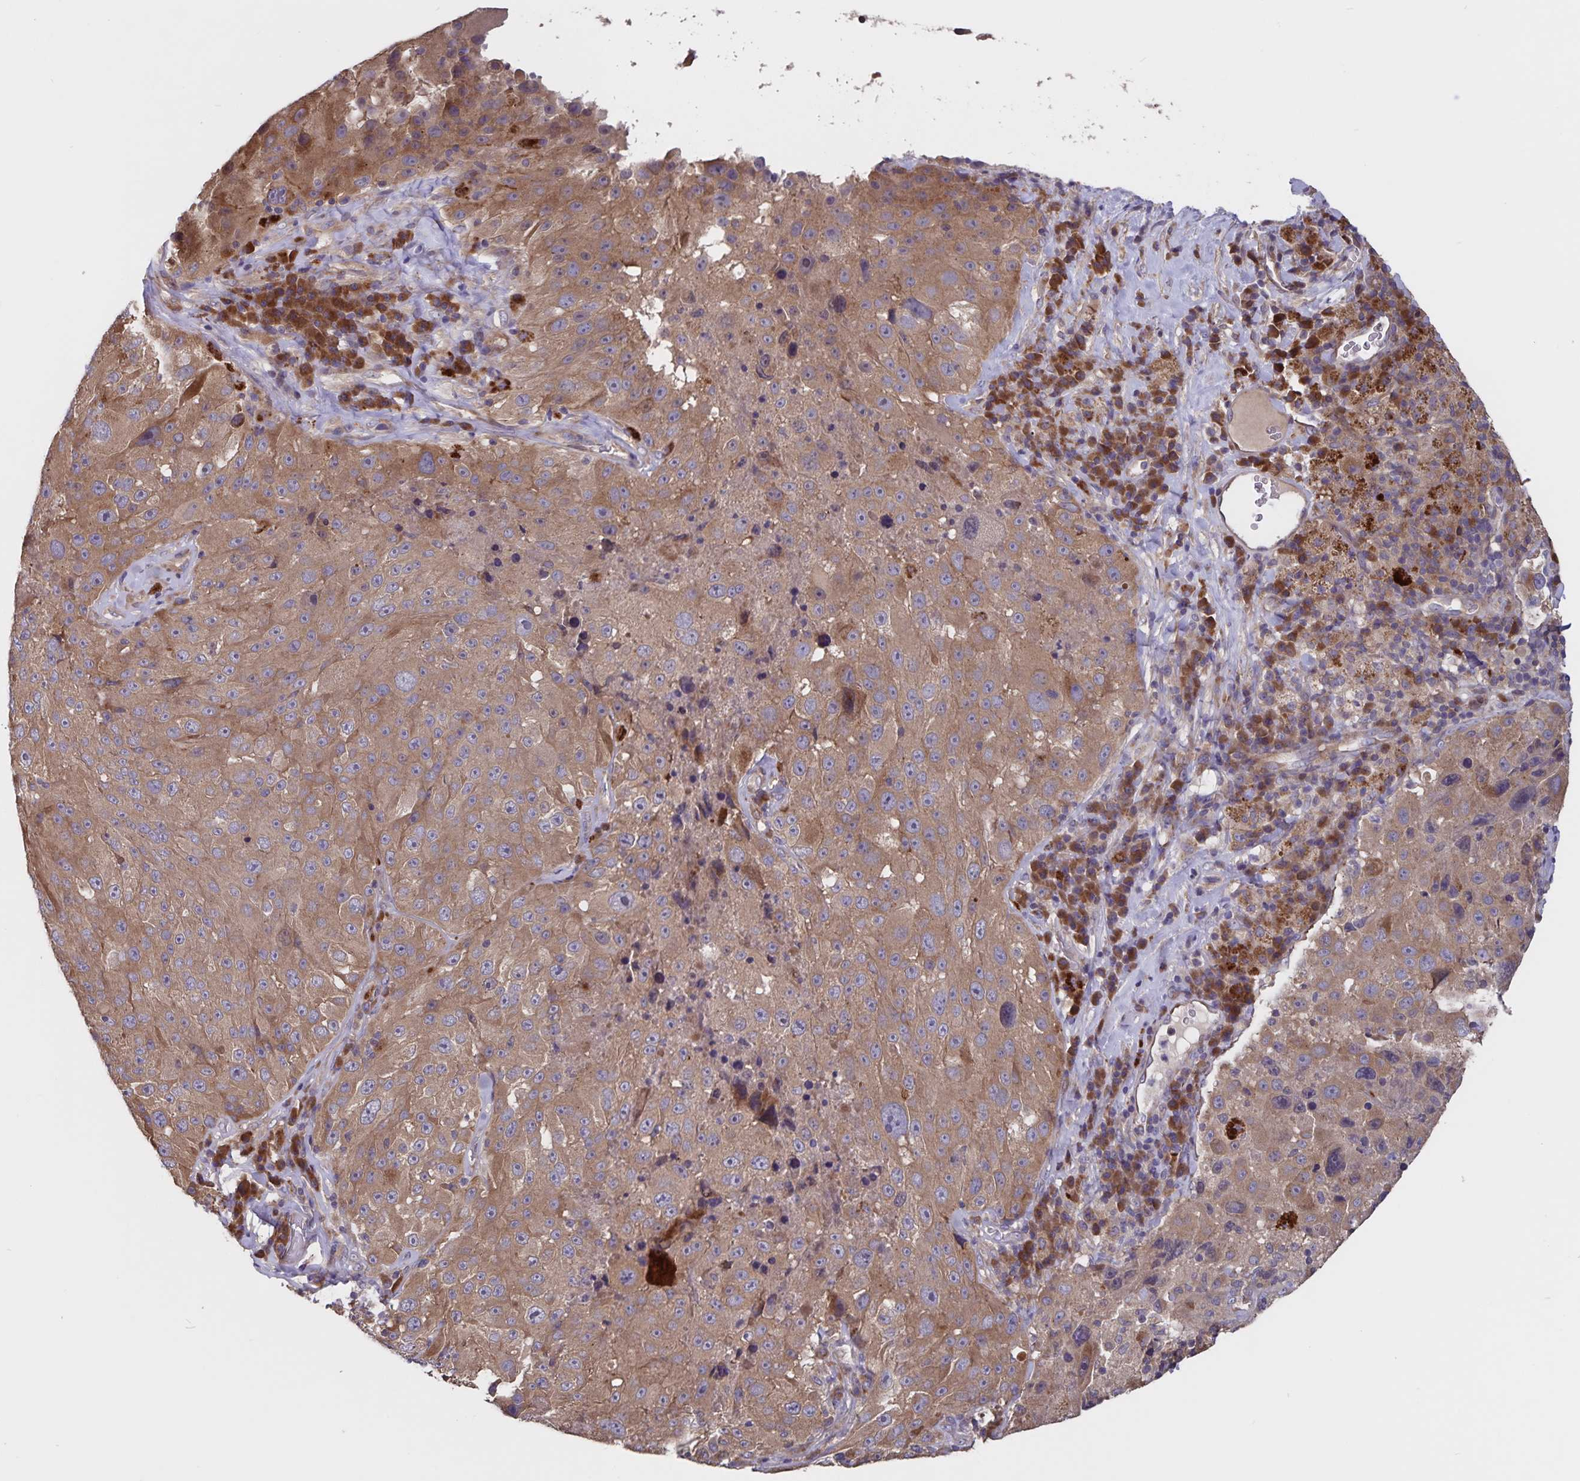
{"staining": {"intensity": "moderate", "quantity": ">75%", "location": "cytoplasmic/membranous"}, "tissue": "melanoma", "cell_type": "Tumor cells", "image_type": "cancer", "snomed": [{"axis": "morphology", "description": "Malignant melanoma, Metastatic site"}, {"axis": "topography", "description": "Lymph node"}], "caption": "A high-resolution micrograph shows immunohistochemistry staining of malignant melanoma (metastatic site), which demonstrates moderate cytoplasmic/membranous expression in approximately >75% of tumor cells. The staining was performed using DAB to visualize the protein expression in brown, while the nuclei were stained in blue with hematoxylin (Magnification: 20x).", "gene": "FBXL16", "patient": {"sex": "male", "age": 62}}